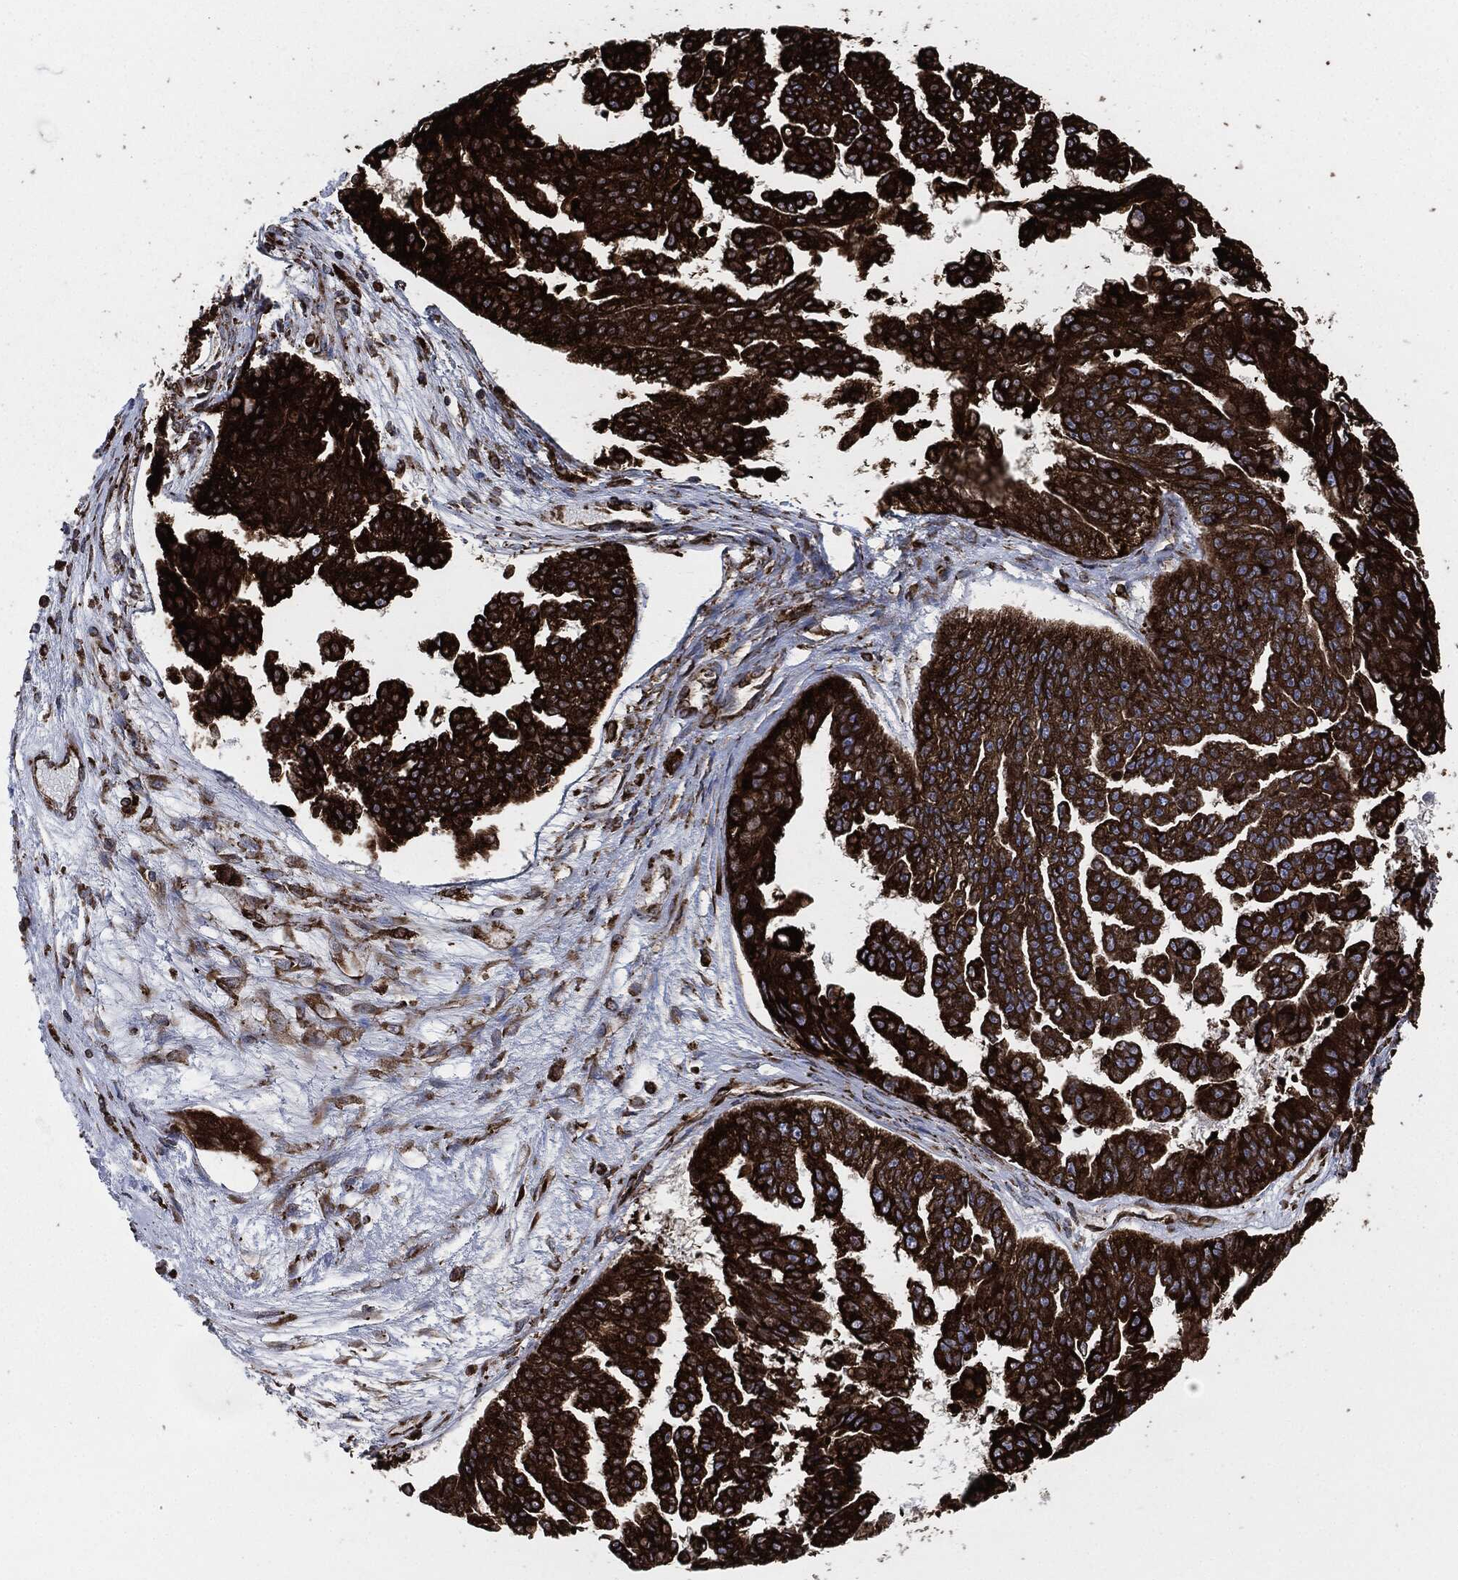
{"staining": {"intensity": "strong", "quantity": ">75%", "location": "cytoplasmic/membranous"}, "tissue": "ovarian cancer", "cell_type": "Tumor cells", "image_type": "cancer", "snomed": [{"axis": "morphology", "description": "Cystadenocarcinoma, serous, NOS"}, {"axis": "topography", "description": "Ovary"}], "caption": "Human ovarian cancer (serous cystadenocarcinoma) stained for a protein (brown) shows strong cytoplasmic/membranous positive positivity in about >75% of tumor cells.", "gene": "CALR", "patient": {"sex": "female", "age": 58}}